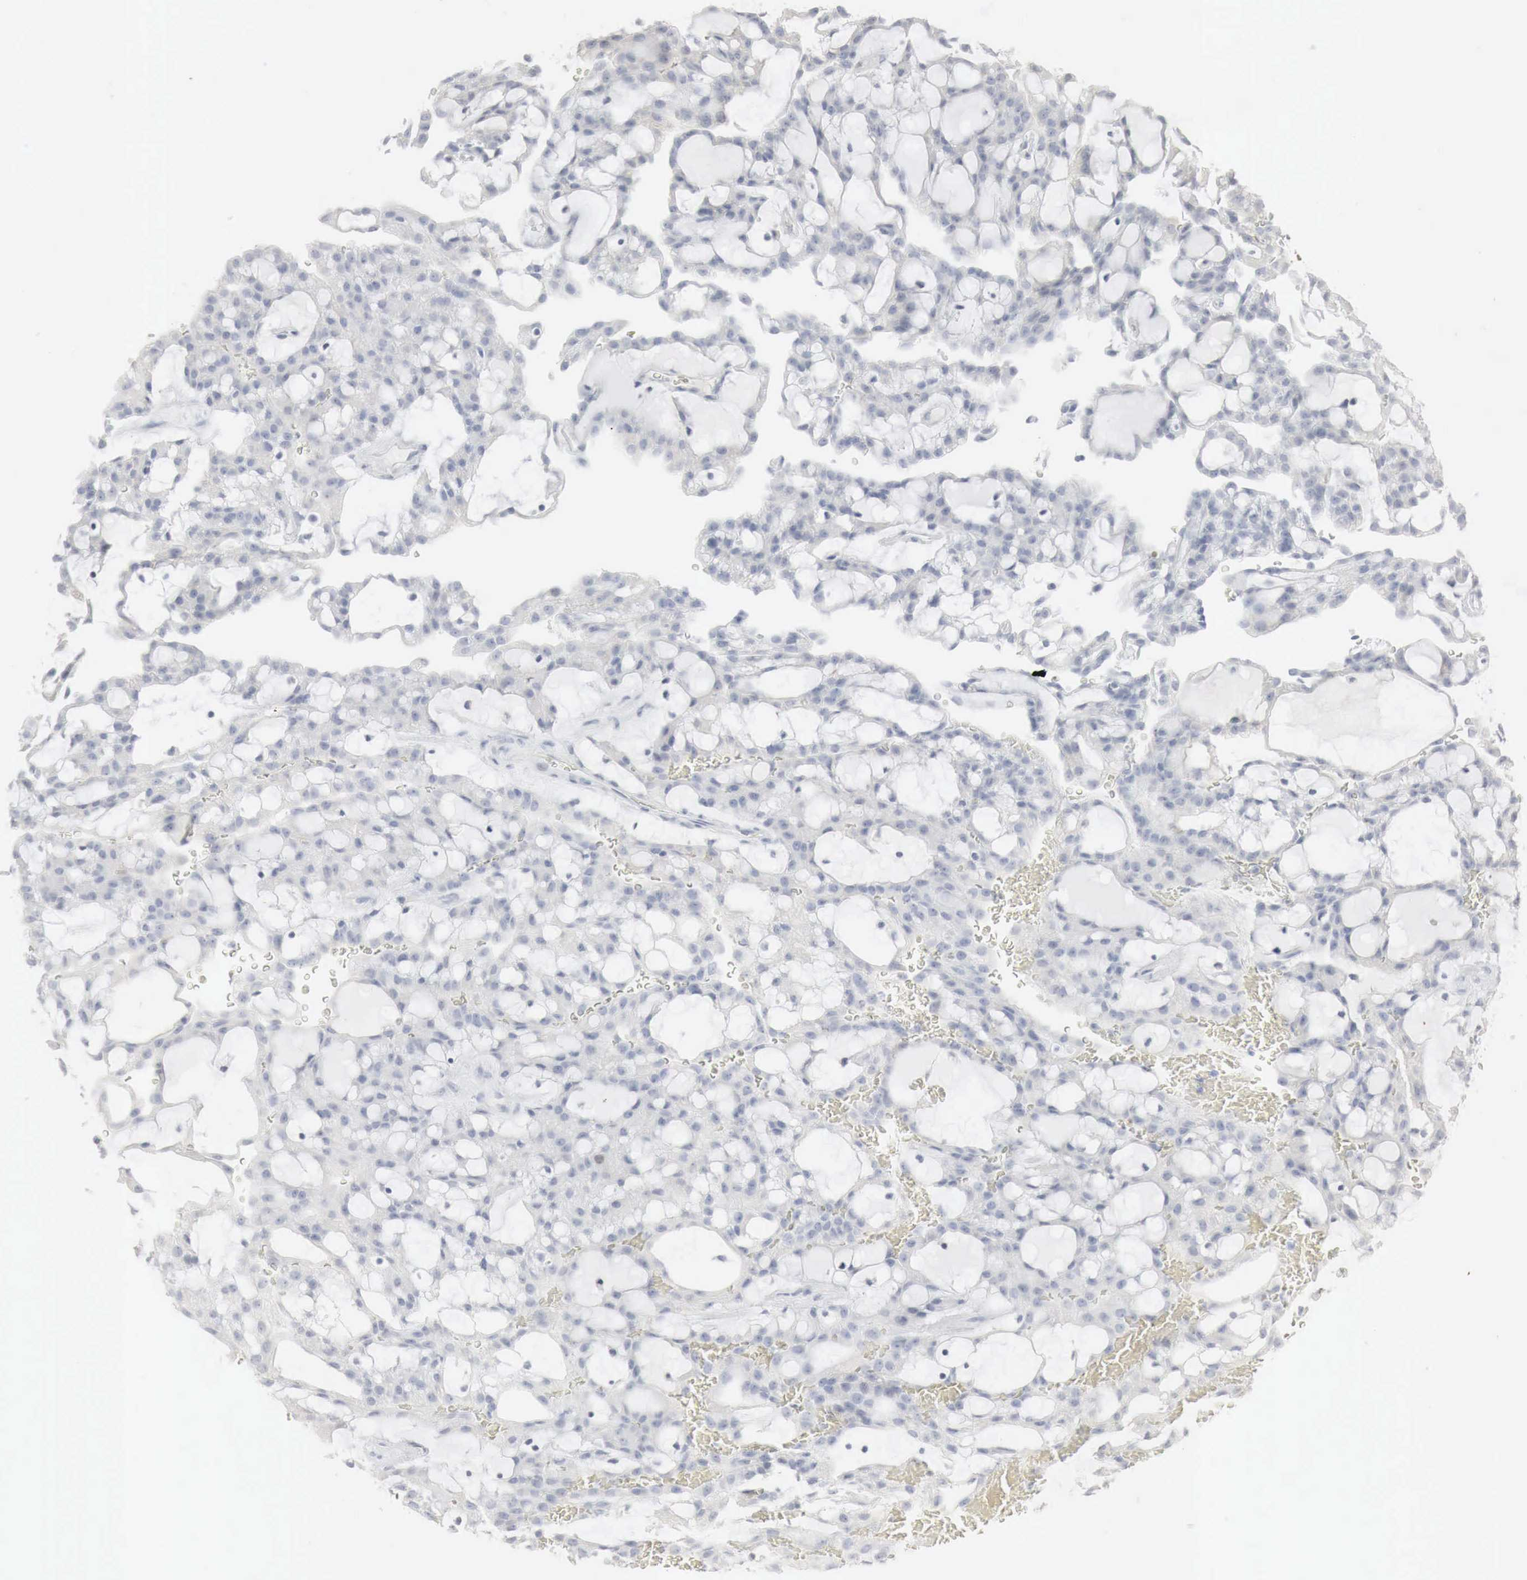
{"staining": {"intensity": "negative", "quantity": "none", "location": "none"}, "tissue": "renal cancer", "cell_type": "Tumor cells", "image_type": "cancer", "snomed": [{"axis": "morphology", "description": "Adenocarcinoma, NOS"}, {"axis": "topography", "description": "Kidney"}], "caption": "Adenocarcinoma (renal) was stained to show a protein in brown. There is no significant positivity in tumor cells. (DAB IHC with hematoxylin counter stain).", "gene": "TP63", "patient": {"sex": "male", "age": 63}}